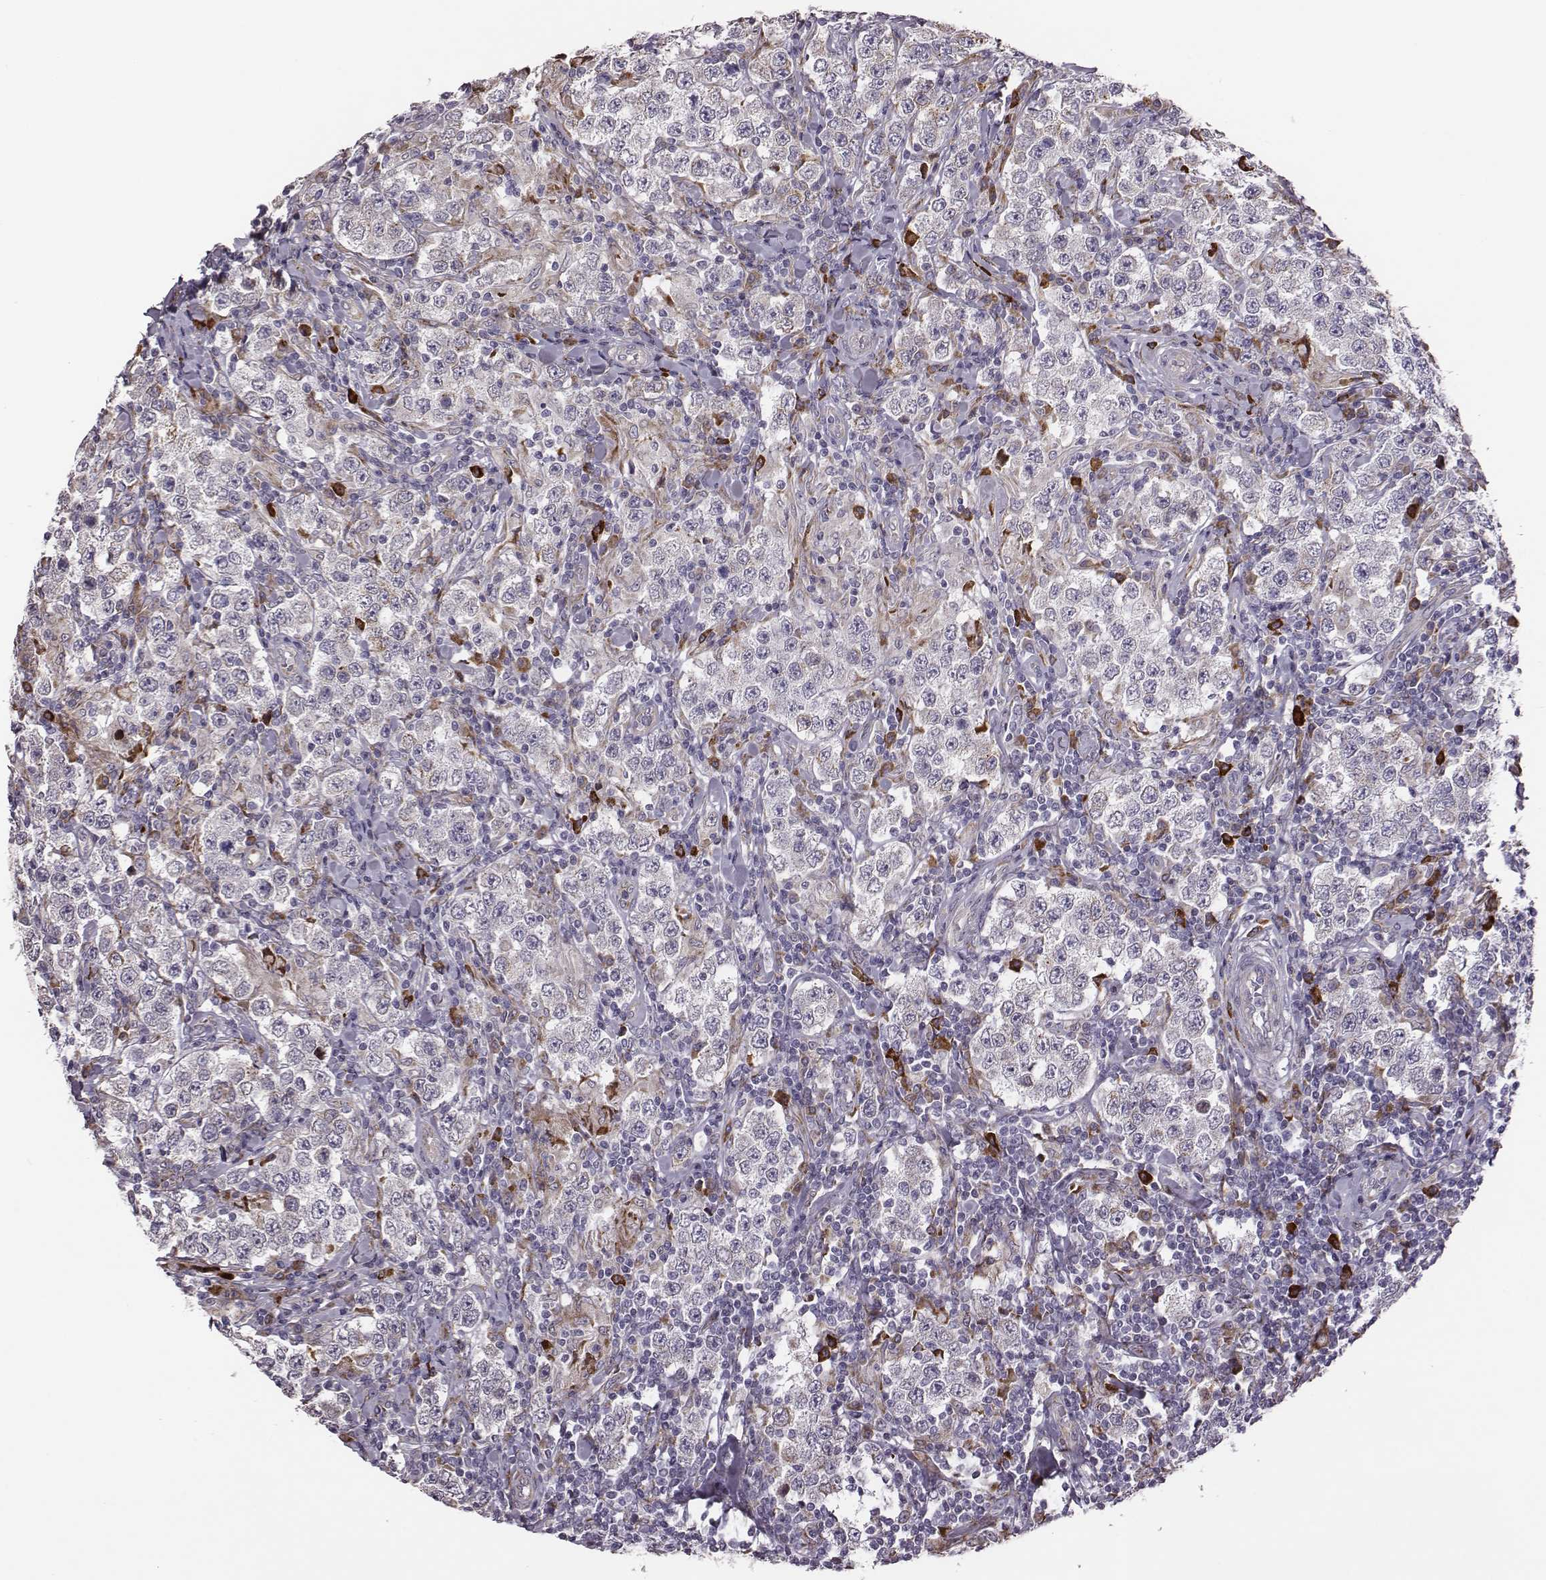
{"staining": {"intensity": "weak", "quantity": "<25%", "location": "cytoplasmic/membranous"}, "tissue": "testis cancer", "cell_type": "Tumor cells", "image_type": "cancer", "snomed": [{"axis": "morphology", "description": "Seminoma, NOS"}, {"axis": "morphology", "description": "Carcinoma, Embryonal, NOS"}, {"axis": "topography", "description": "Testis"}], "caption": "Tumor cells show no significant protein positivity in testis seminoma.", "gene": "SELENOI", "patient": {"sex": "male", "age": 41}}